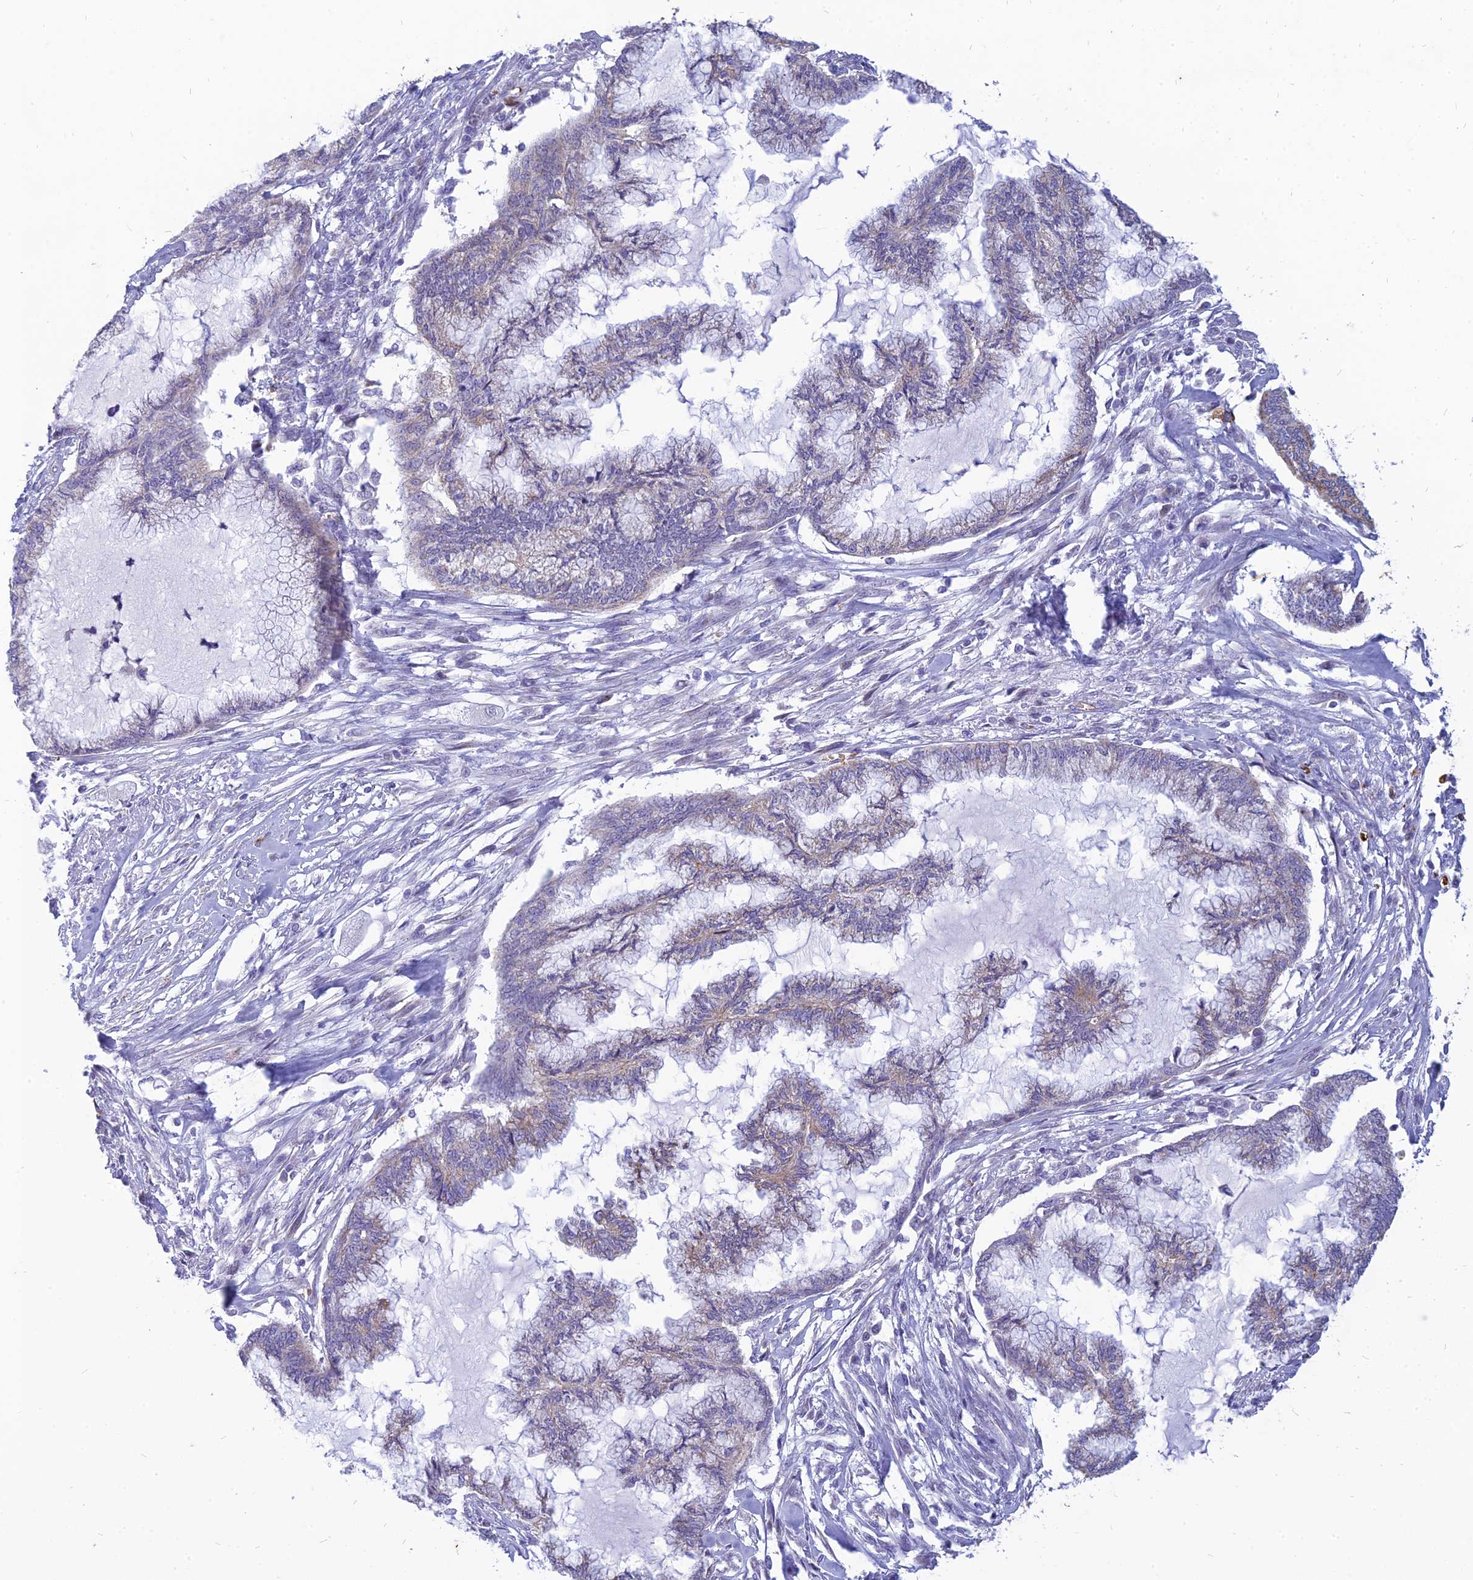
{"staining": {"intensity": "negative", "quantity": "none", "location": "none"}, "tissue": "endometrial cancer", "cell_type": "Tumor cells", "image_type": "cancer", "snomed": [{"axis": "morphology", "description": "Adenocarcinoma, NOS"}, {"axis": "topography", "description": "Endometrium"}], "caption": "A high-resolution photomicrograph shows IHC staining of endometrial cancer, which shows no significant positivity in tumor cells. (DAB (3,3'-diaminobenzidine) immunohistochemistry, high magnification).", "gene": "HHAT", "patient": {"sex": "female", "age": 86}}